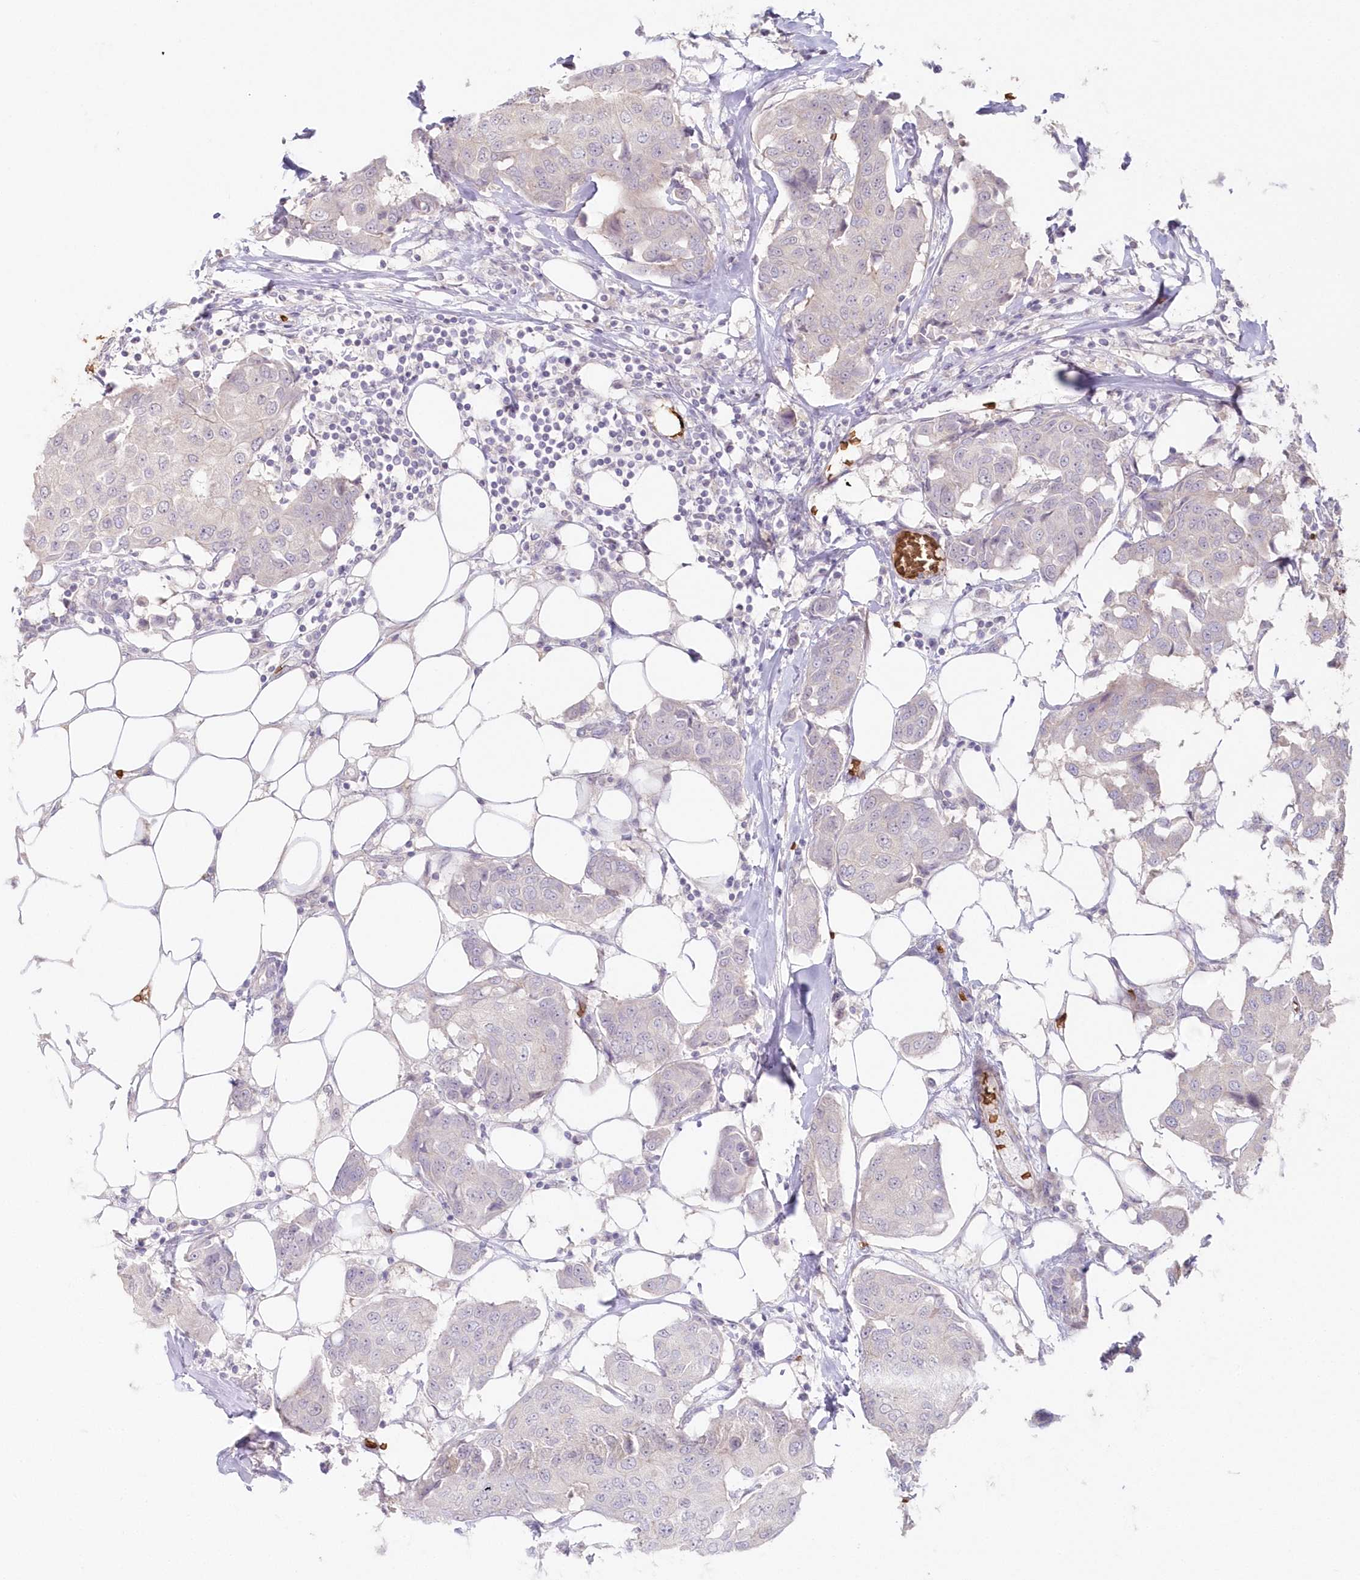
{"staining": {"intensity": "negative", "quantity": "none", "location": "none"}, "tissue": "breast cancer", "cell_type": "Tumor cells", "image_type": "cancer", "snomed": [{"axis": "morphology", "description": "Duct carcinoma"}, {"axis": "topography", "description": "Breast"}], "caption": "Breast infiltrating ductal carcinoma was stained to show a protein in brown. There is no significant positivity in tumor cells.", "gene": "SERINC1", "patient": {"sex": "female", "age": 80}}